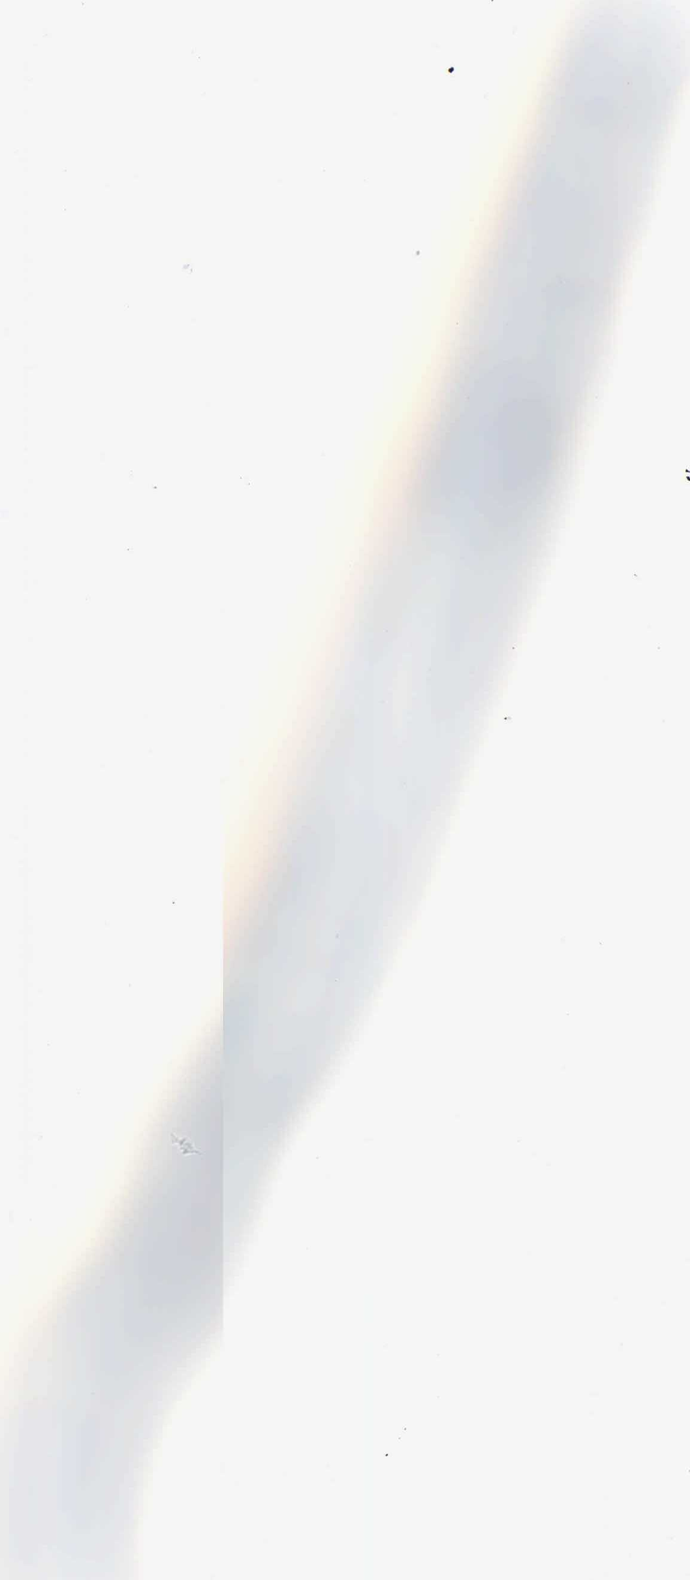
{"staining": {"intensity": "strong", "quantity": ">75%", "location": "nuclear"}, "tissue": "urothelial cancer", "cell_type": "Tumor cells", "image_type": "cancer", "snomed": [{"axis": "morphology", "description": "Urothelial carcinoma, High grade"}, {"axis": "topography", "description": "Urinary bladder"}], "caption": "An immunohistochemistry micrograph of neoplastic tissue is shown. Protein staining in brown shows strong nuclear positivity in high-grade urothelial carcinoma within tumor cells.", "gene": "H1-0", "patient": {"sex": "female", "age": 85}}